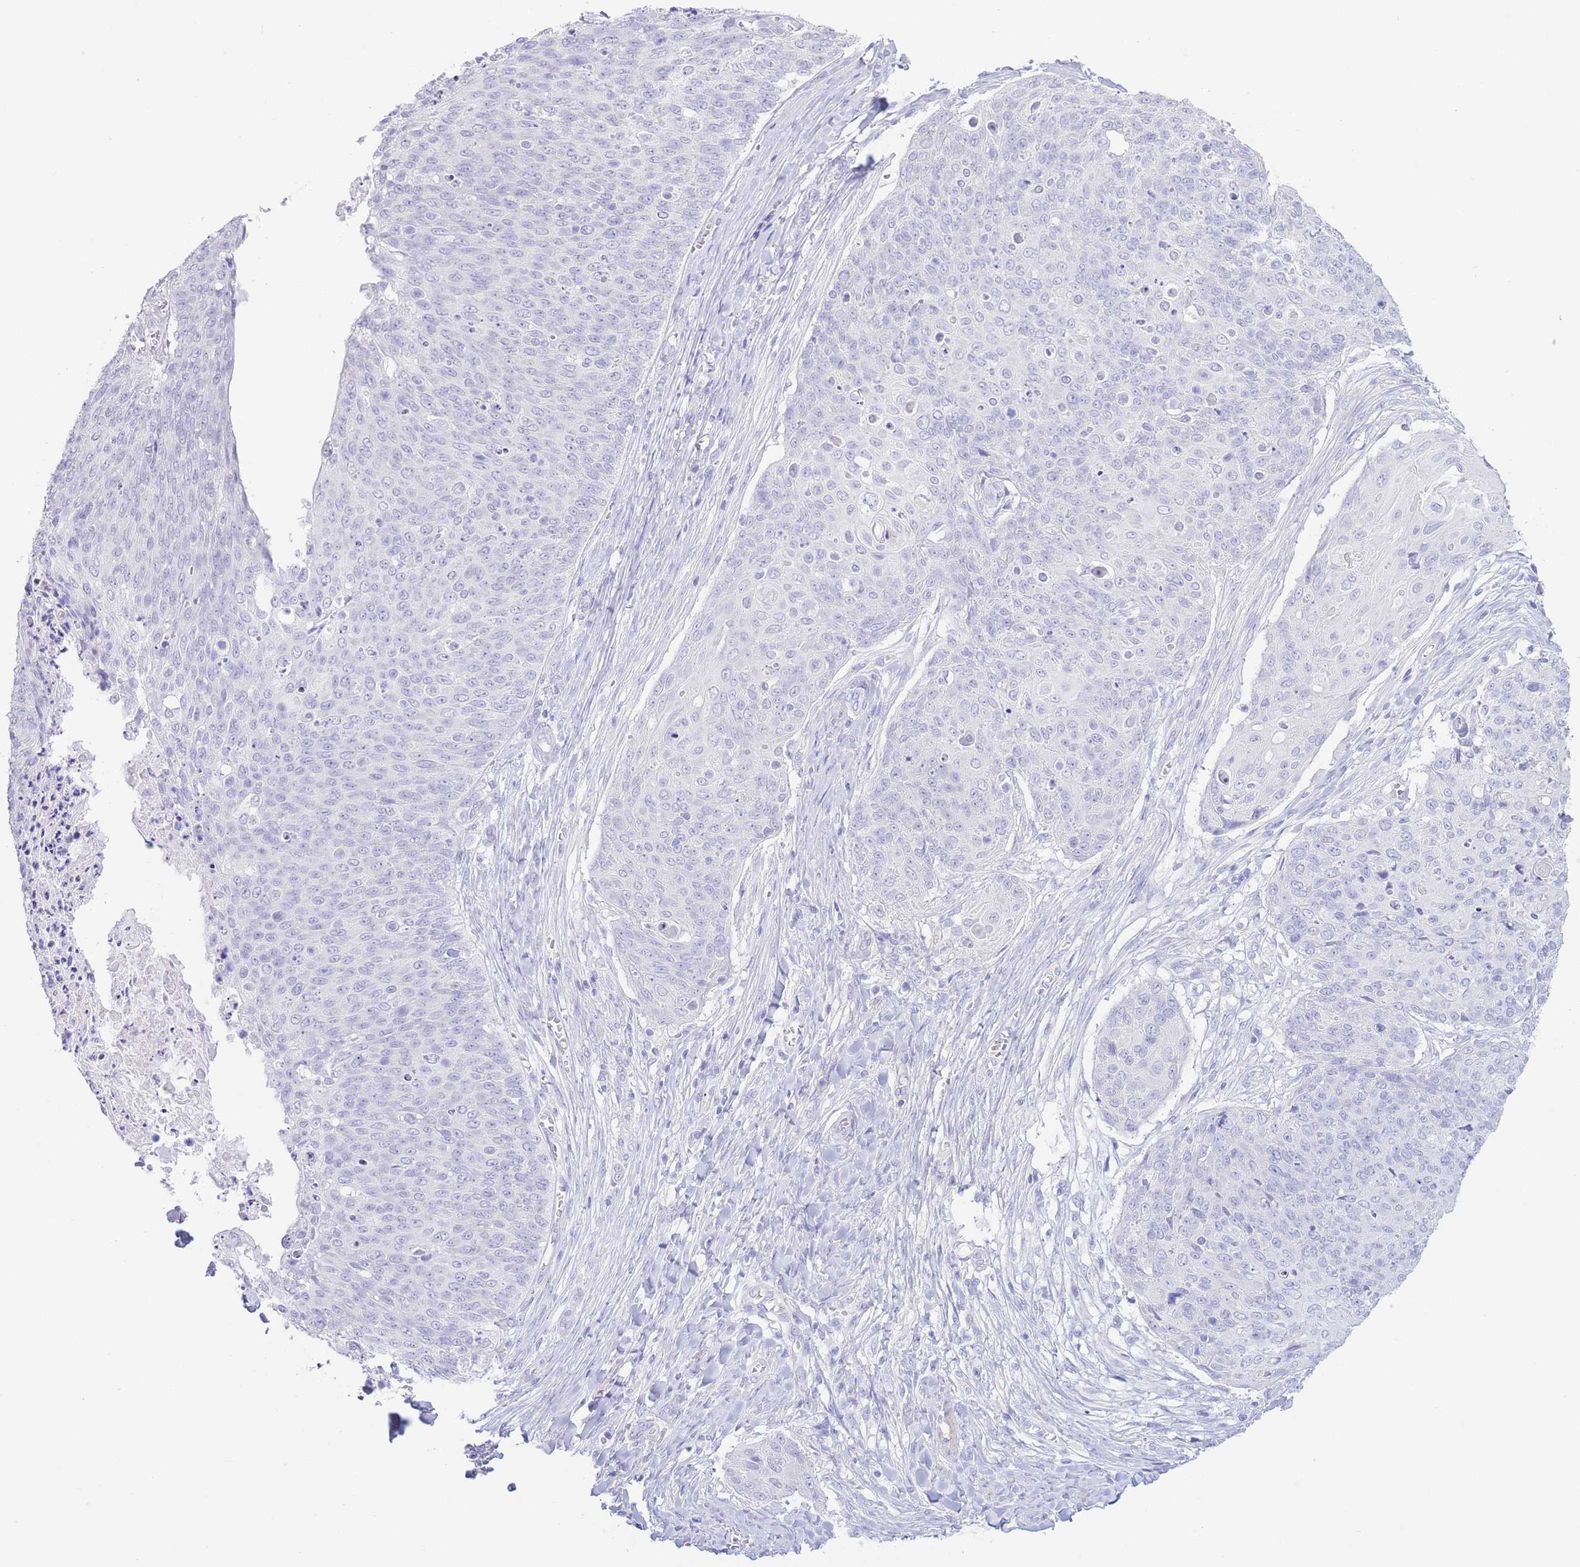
{"staining": {"intensity": "negative", "quantity": "none", "location": "none"}, "tissue": "skin cancer", "cell_type": "Tumor cells", "image_type": "cancer", "snomed": [{"axis": "morphology", "description": "Squamous cell carcinoma, NOS"}, {"axis": "topography", "description": "Skin"}, {"axis": "topography", "description": "Vulva"}], "caption": "Skin cancer was stained to show a protein in brown. There is no significant expression in tumor cells. Nuclei are stained in blue.", "gene": "PKLR", "patient": {"sex": "female", "age": 85}}